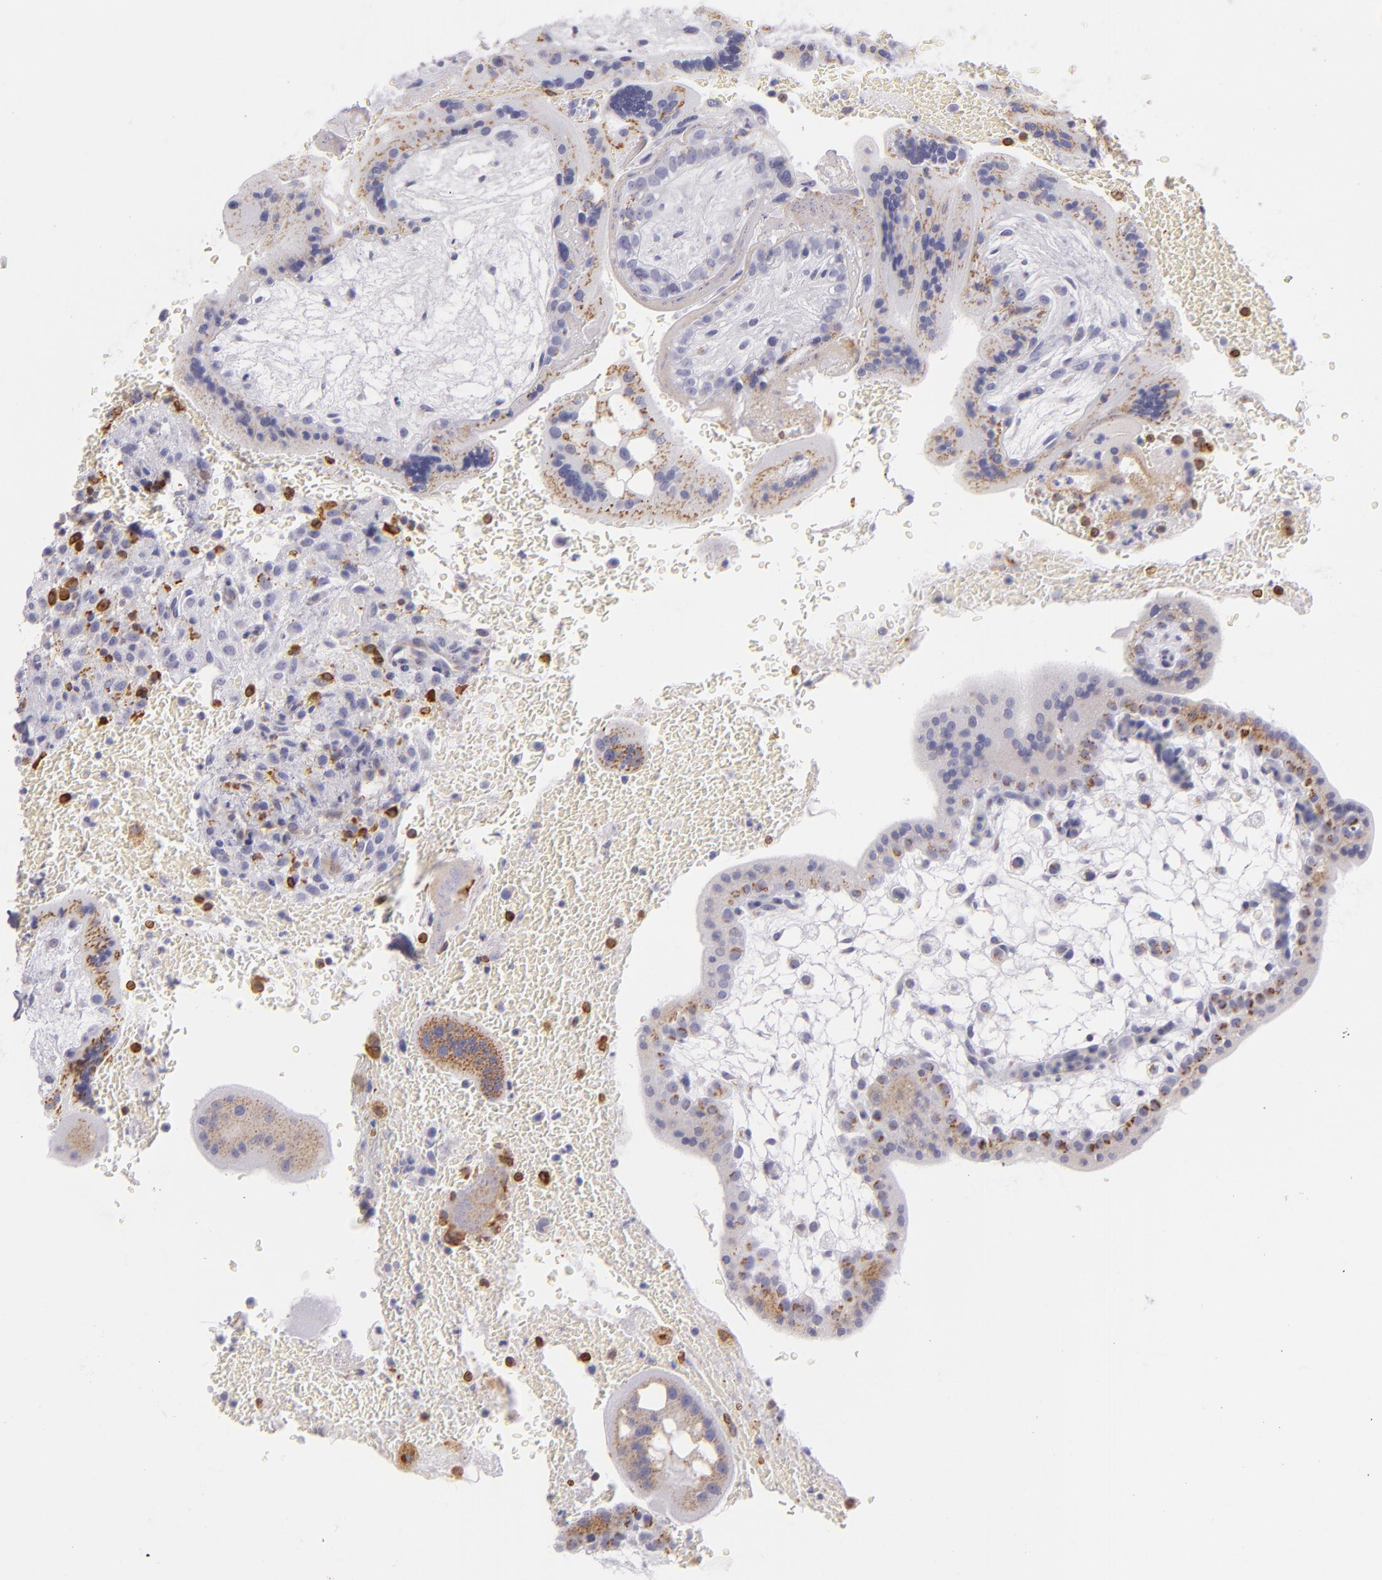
{"staining": {"intensity": "negative", "quantity": "none", "location": "none"}, "tissue": "placenta", "cell_type": "Decidual cells", "image_type": "normal", "snomed": [{"axis": "morphology", "description": "Normal tissue, NOS"}, {"axis": "topography", "description": "Placenta"}], "caption": "High magnification brightfield microscopy of benign placenta stained with DAB (brown) and counterstained with hematoxylin (blue): decidual cells show no significant staining. (DAB immunohistochemistry (IHC) with hematoxylin counter stain).", "gene": "CD74", "patient": {"sex": "female", "age": 35}}